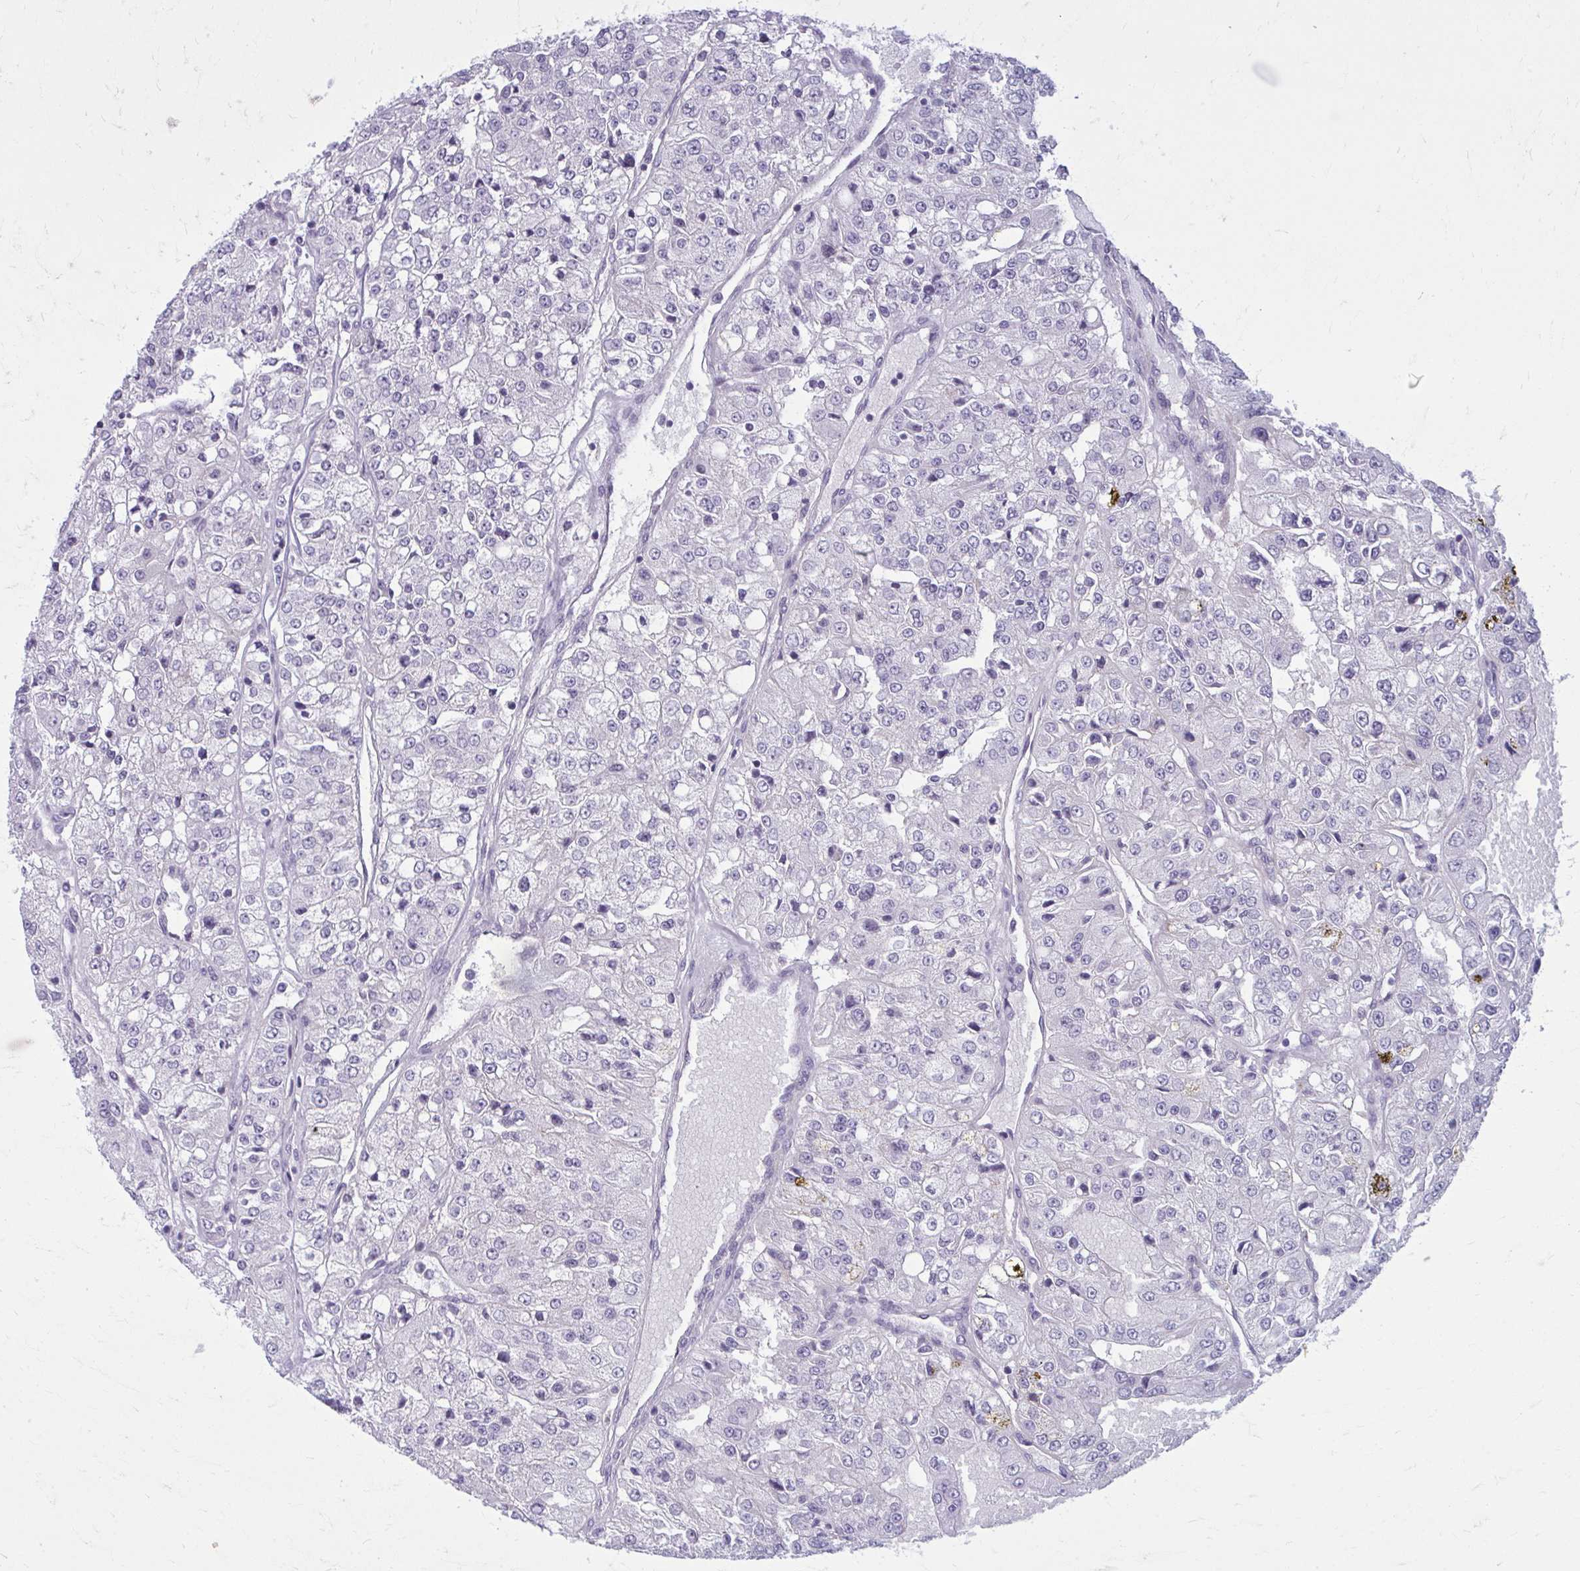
{"staining": {"intensity": "negative", "quantity": "none", "location": "none"}, "tissue": "renal cancer", "cell_type": "Tumor cells", "image_type": "cancer", "snomed": [{"axis": "morphology", "description": "Adenocarcinoma, NOS"}, {"axis": "topography", "description": "Kidney"}], "caption": "There is no significant expression in tumor cells of renal cancer.", "gene": "CD38", "patient": {"sex": "female", "age": 63}}